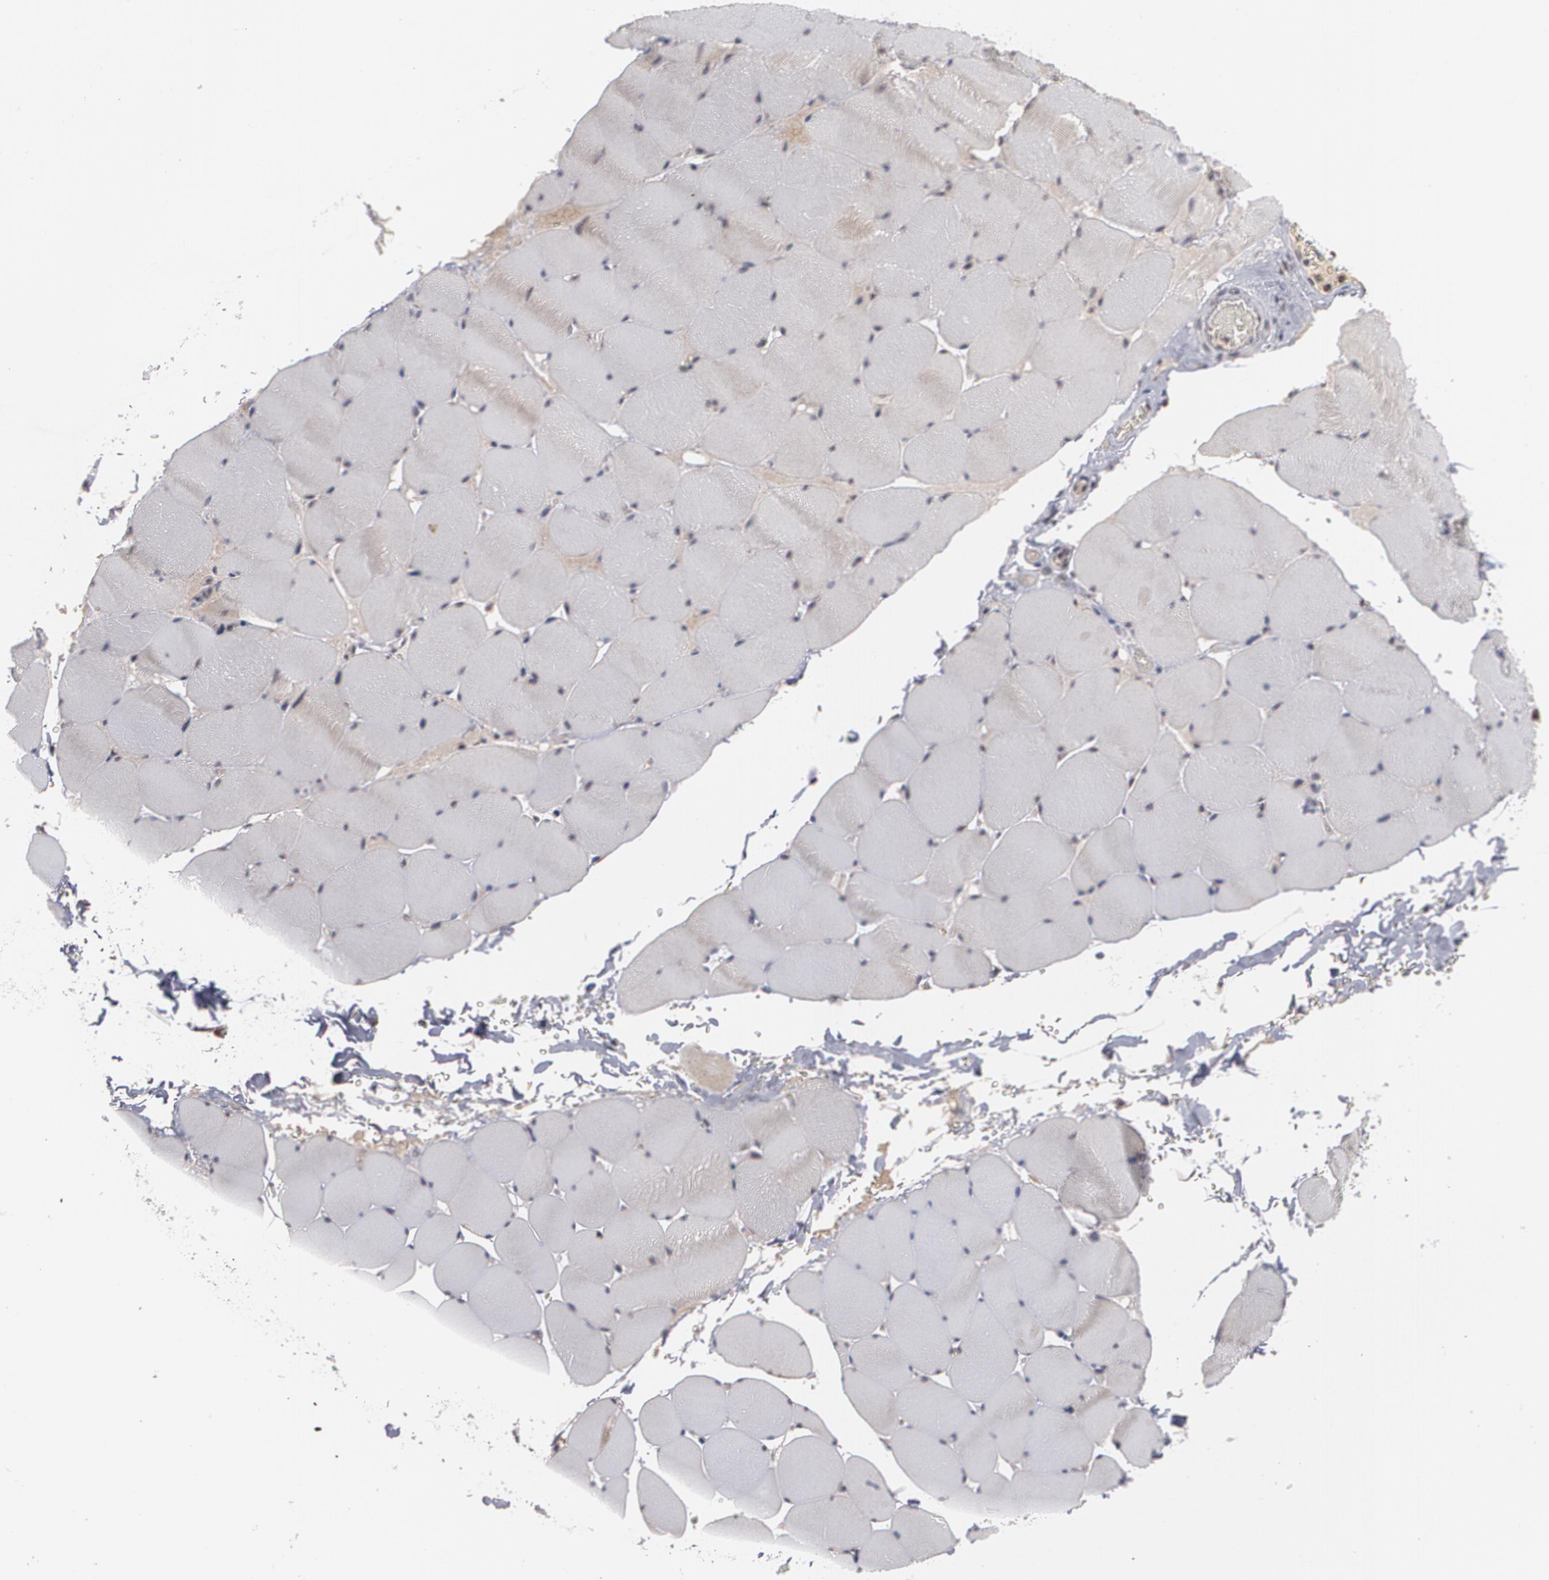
{"staining": {"intensity": "negative", "quantity": "none", "location": "none"}, "tissue": "skeletal muscle", "cell_type": "Myocytes", "image_type": "normal", "snomed": [{"axis": "morphology", "description": "Normal tissue, NOS"}, {"axis": "topography", "description": "Skeletal muscle"}], "caption": "IHC of unremarkable human skeletal muscle demonstrates no staining in myocytes.", "gene": "INTS6L", "patient": {"sex": "male", "age": 62}}